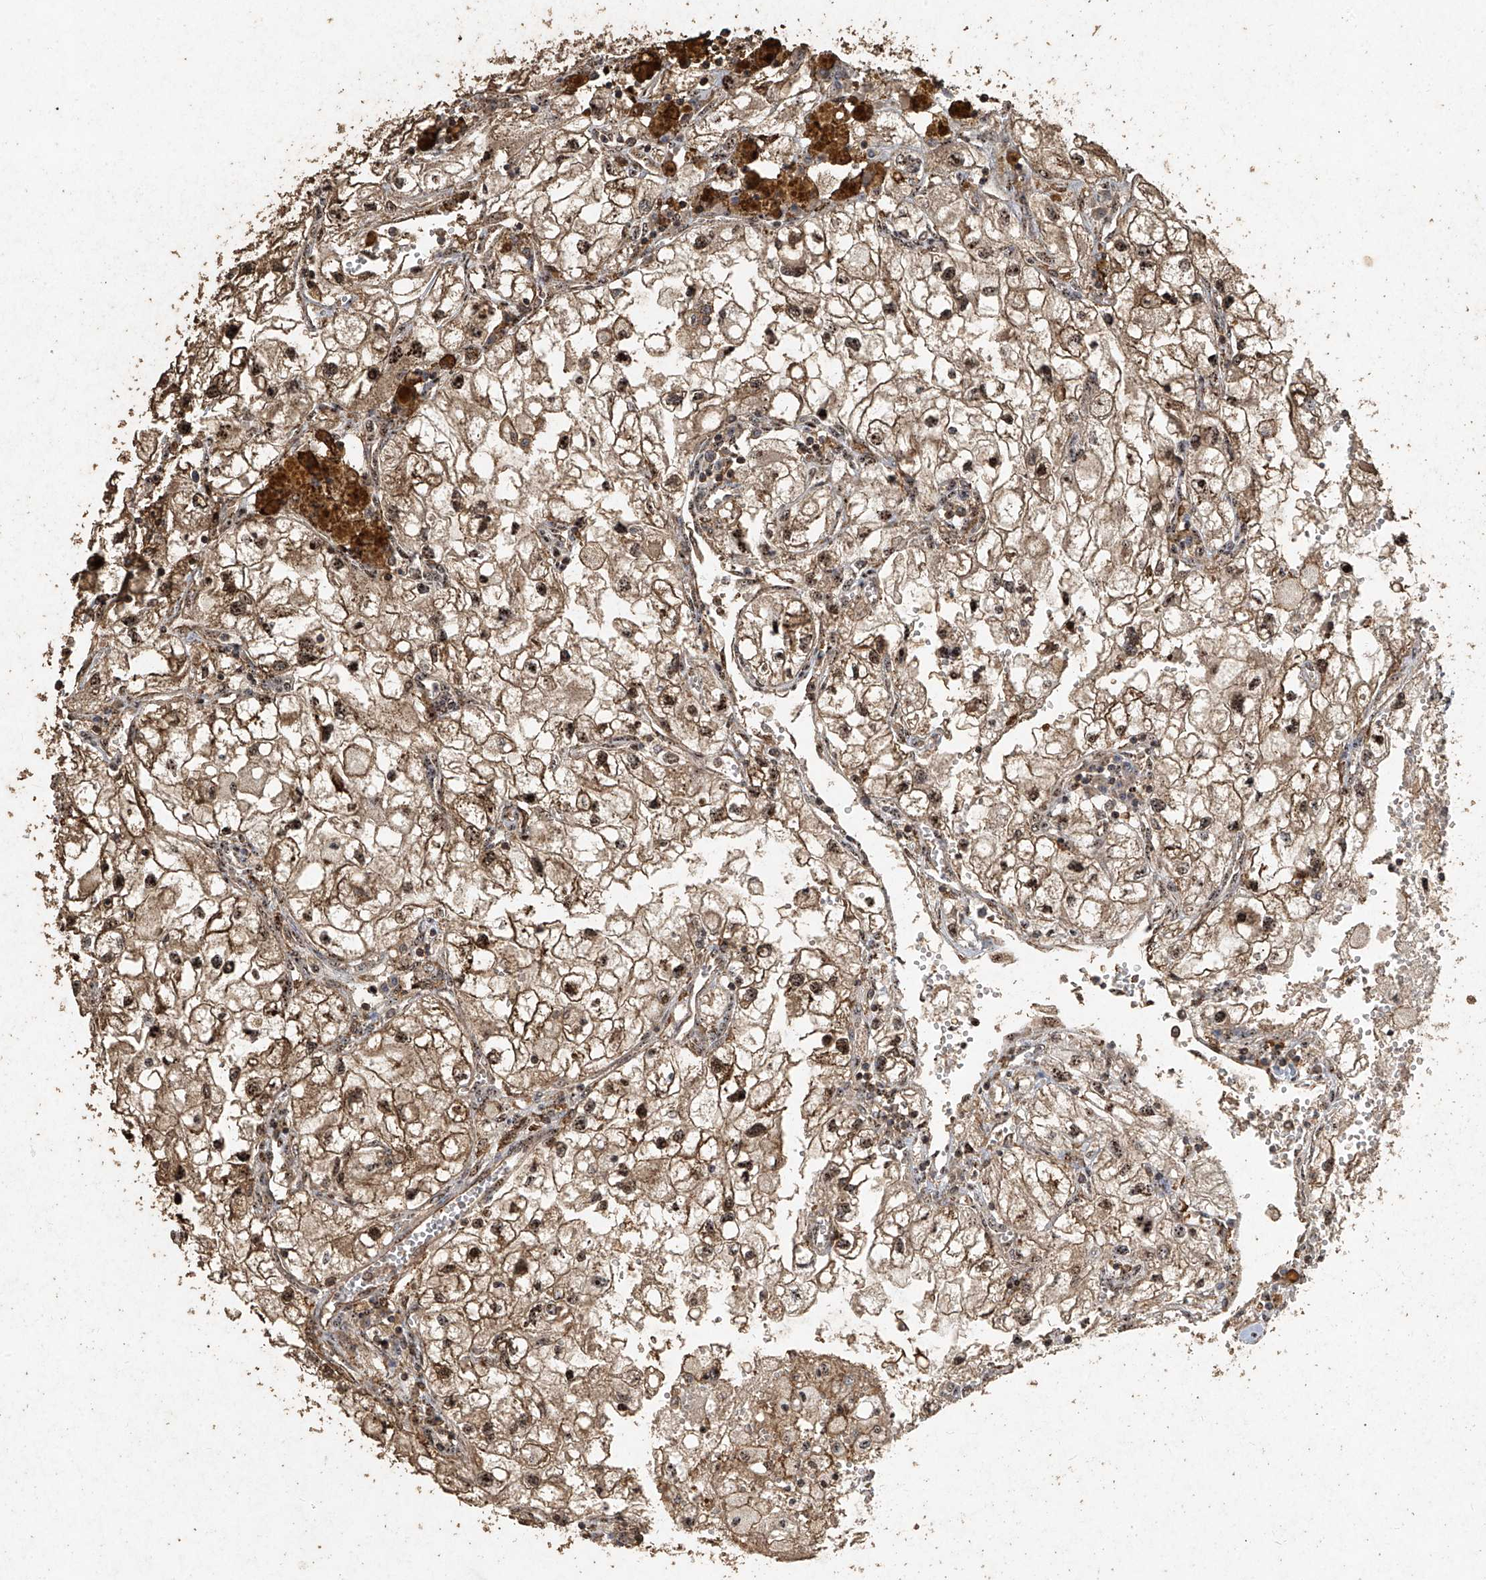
{"staining": {"intensity": "moderate", "quantity": ">75%", "location": "cytoplasmic/membranous,nuclear"}, "tissue": "renal cancer", "cell_type": "Tumor cells", "image_type": "cancer", "snomed": [{"axis": "morphology", "description": "Adenocarcinoma, NOS"}, {"axis": "topography", "description": "Kidney"}], "caption": "This image demonstrates renal cancer (adenocarcinoma) stained with immunohistochemistry (IHC) to label a protein in brown. The cytoplasmic/membranous and nuclear of tumor cells show moderate positivity for the protein. Nuclei are counter-stained blue.", "gene": "ERBB3", "patient": {"sex": "female", "age": 70}}